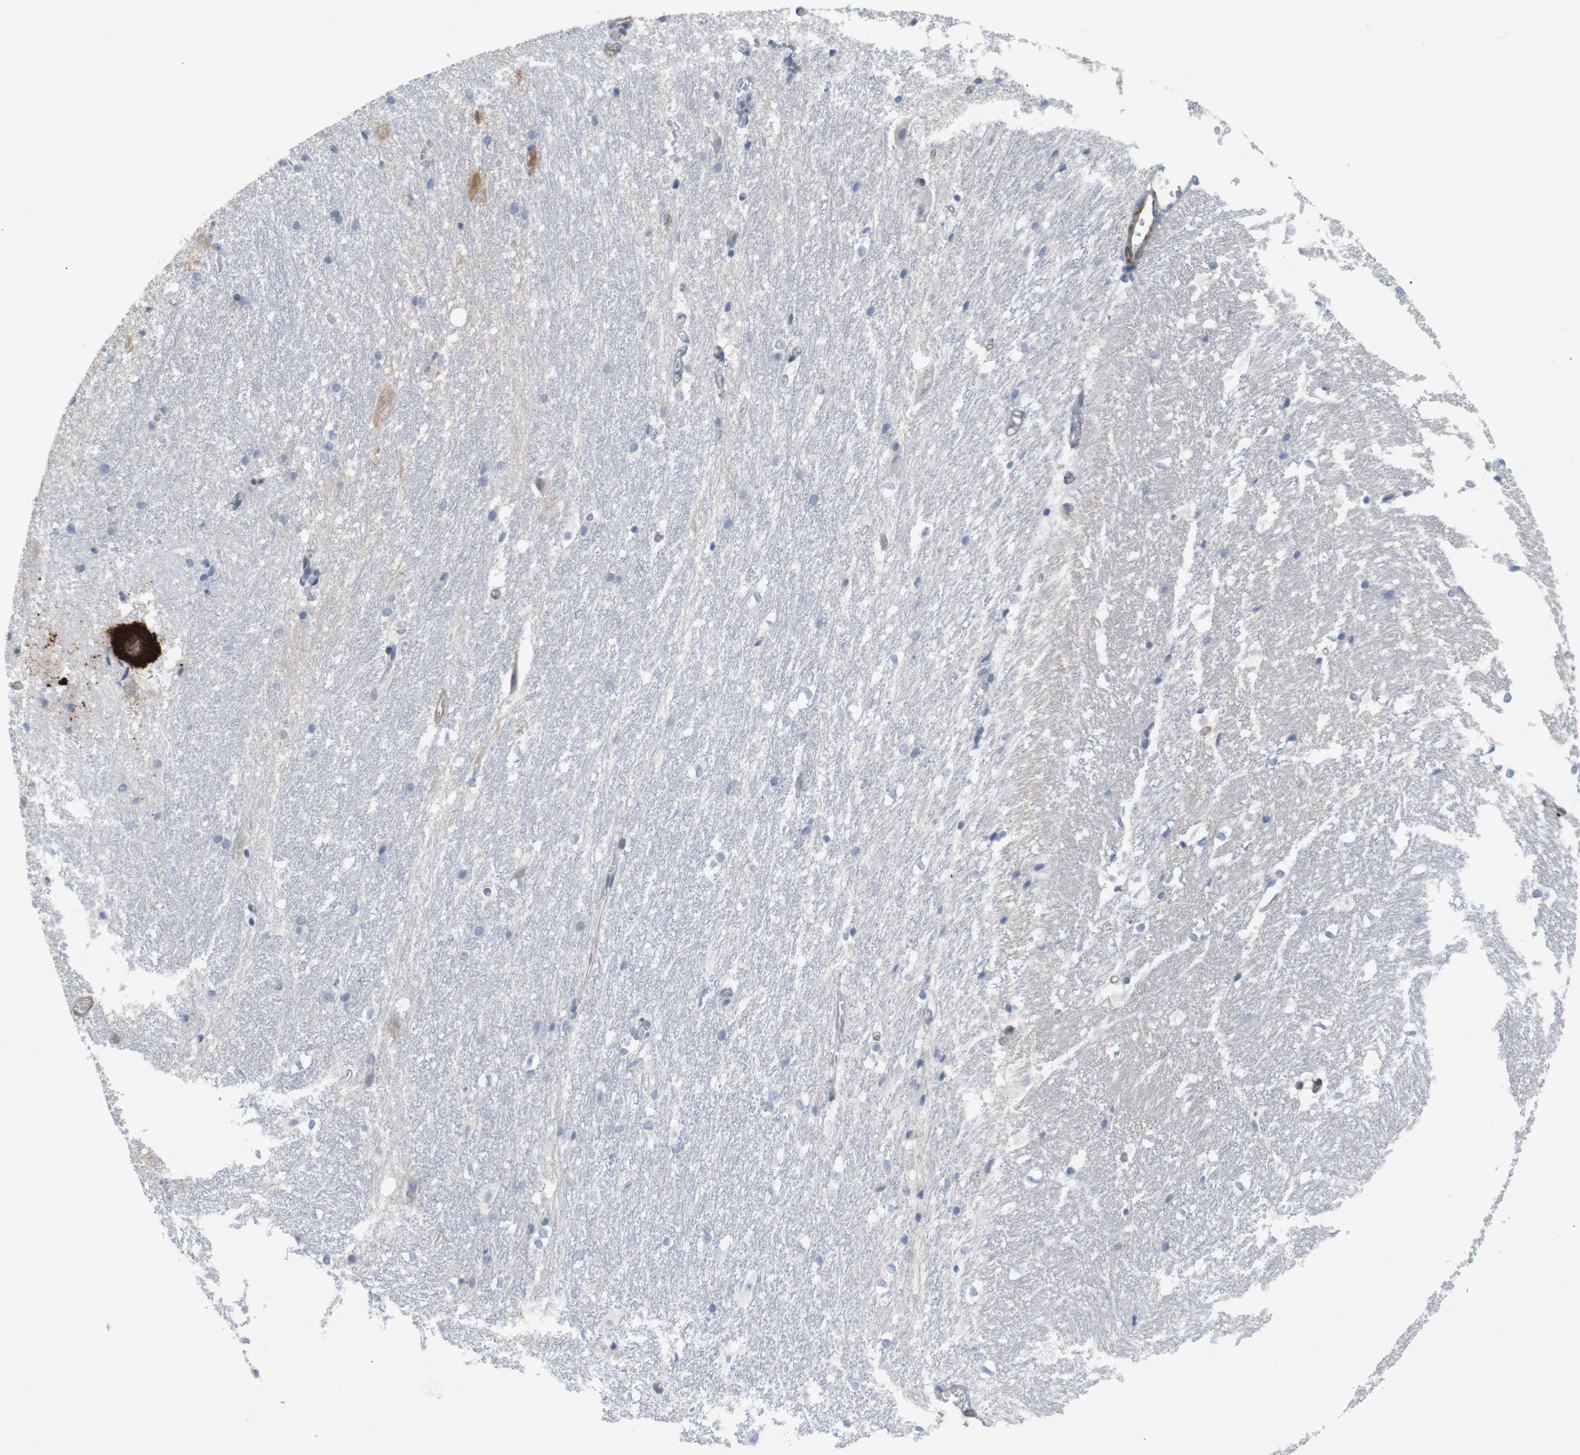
{"staining": {"intensity": "negative", "quantity": "none", "location": "none"}, "tissue": "hippocampus", "cell_type": "Glial cells", "image_type": "normal", "snomed": [{"axis": "morphology", "description": "Normal tissue, NOS"}, {"axis": "topography", "description": "Hippocampus"}], "caption": "Glial cells are negative for protein expression in unremarkable human hippocampus. Nuclei are stained in blue.", "gene": "ITPR1", "patient": {"sex": "female", "age": 19}}